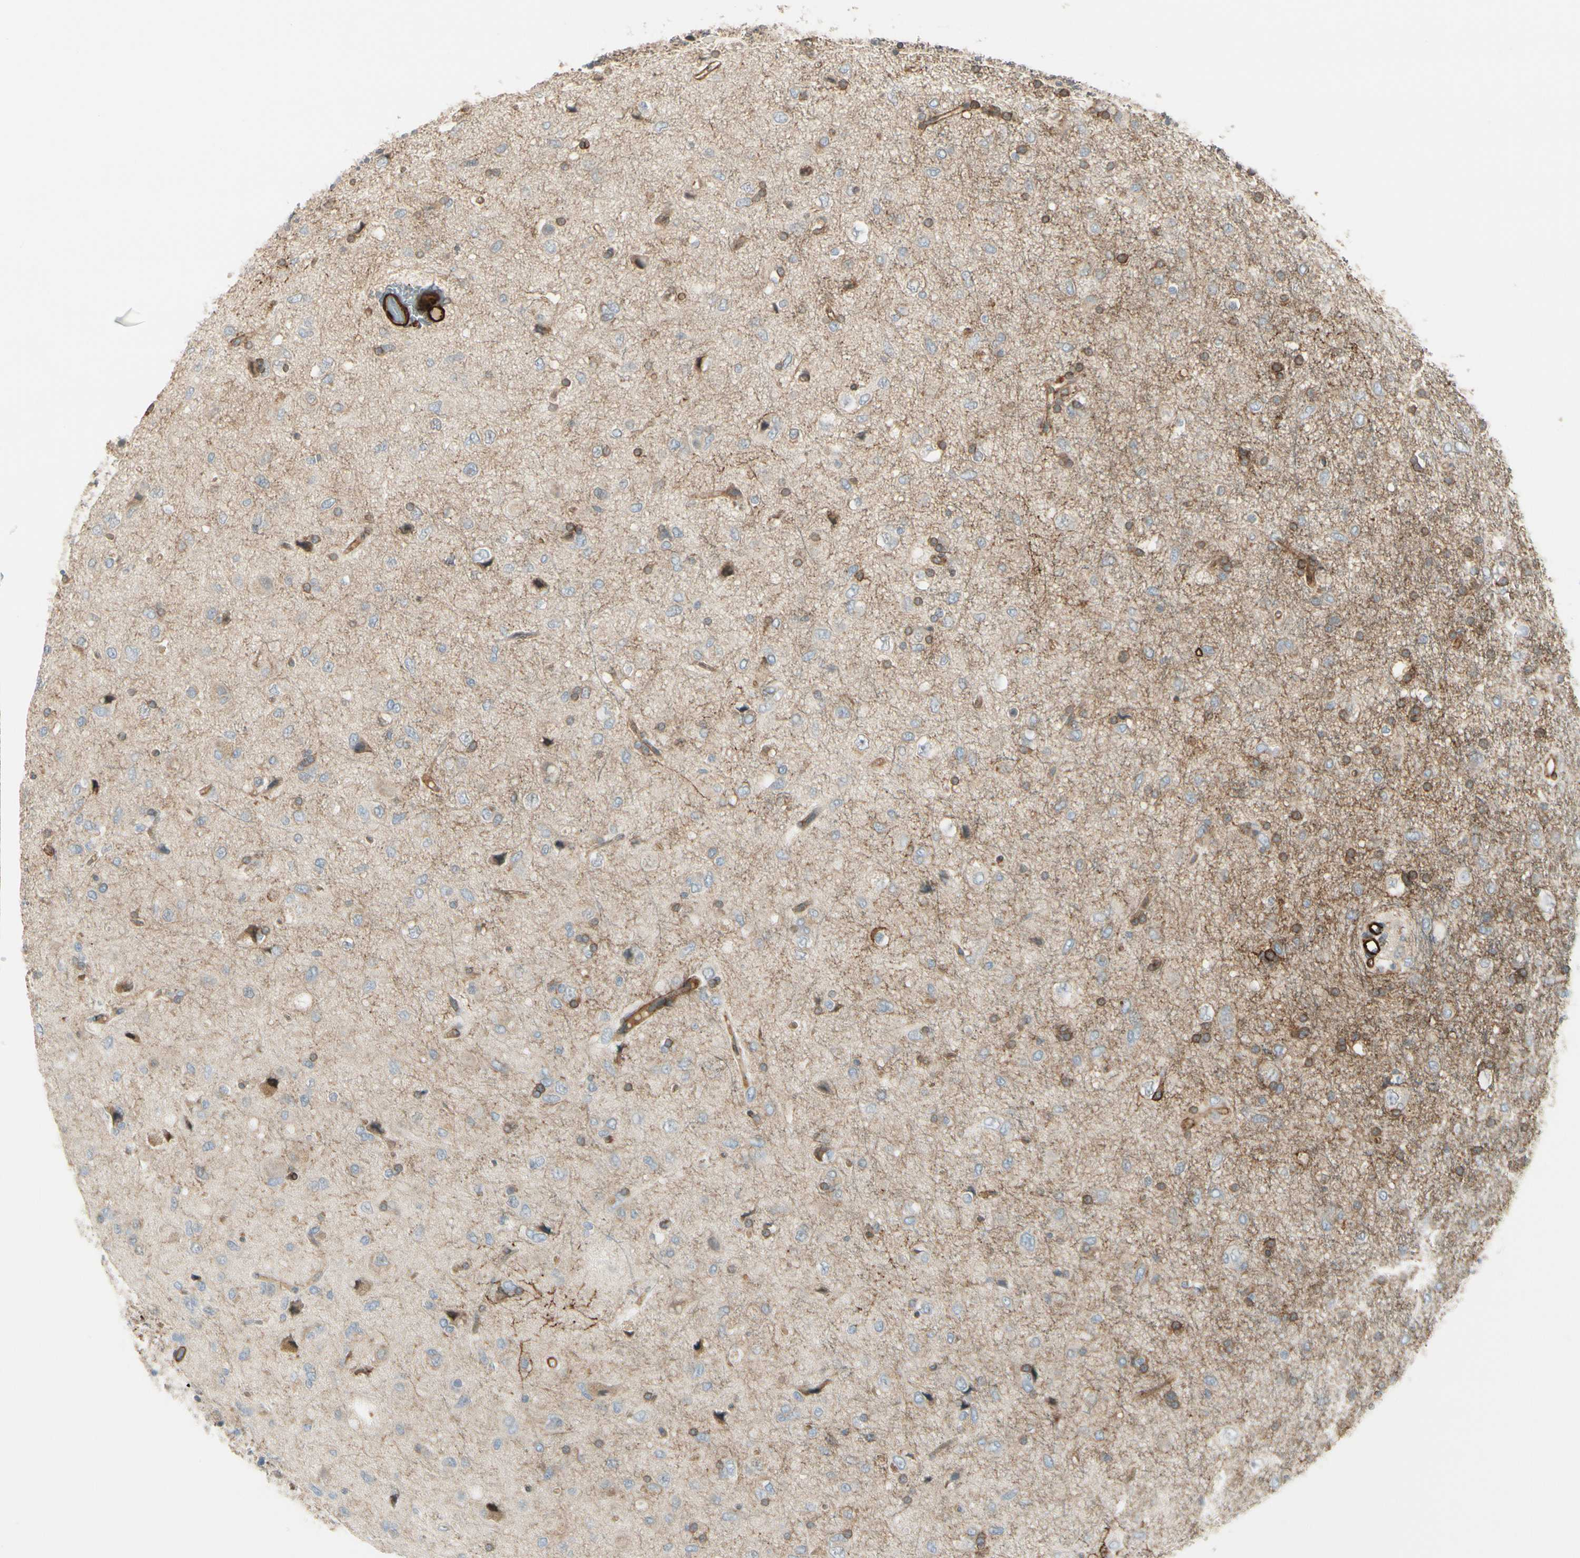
{"staining": {"intensity": "moderate", "quantity": "25%-75%", "location": "cytoplasmic/membranous"}, "tissue": "glioma", "cell_type": "Tumor cells", "image_type": "cancer", "snomed": [{"axis": "morphology", "description": "Glioma, malignant, Low grade"}, {"axis": "topography", "description": "Brain"}], "caption": "This is a photomicrograph of immunohistochemistry staining of glioma, which shows moderate staining in the cytoplasmic/membranous of tumor cells.", "gene": "MCAM", "patient": {"sex": "male", "age": 77}}